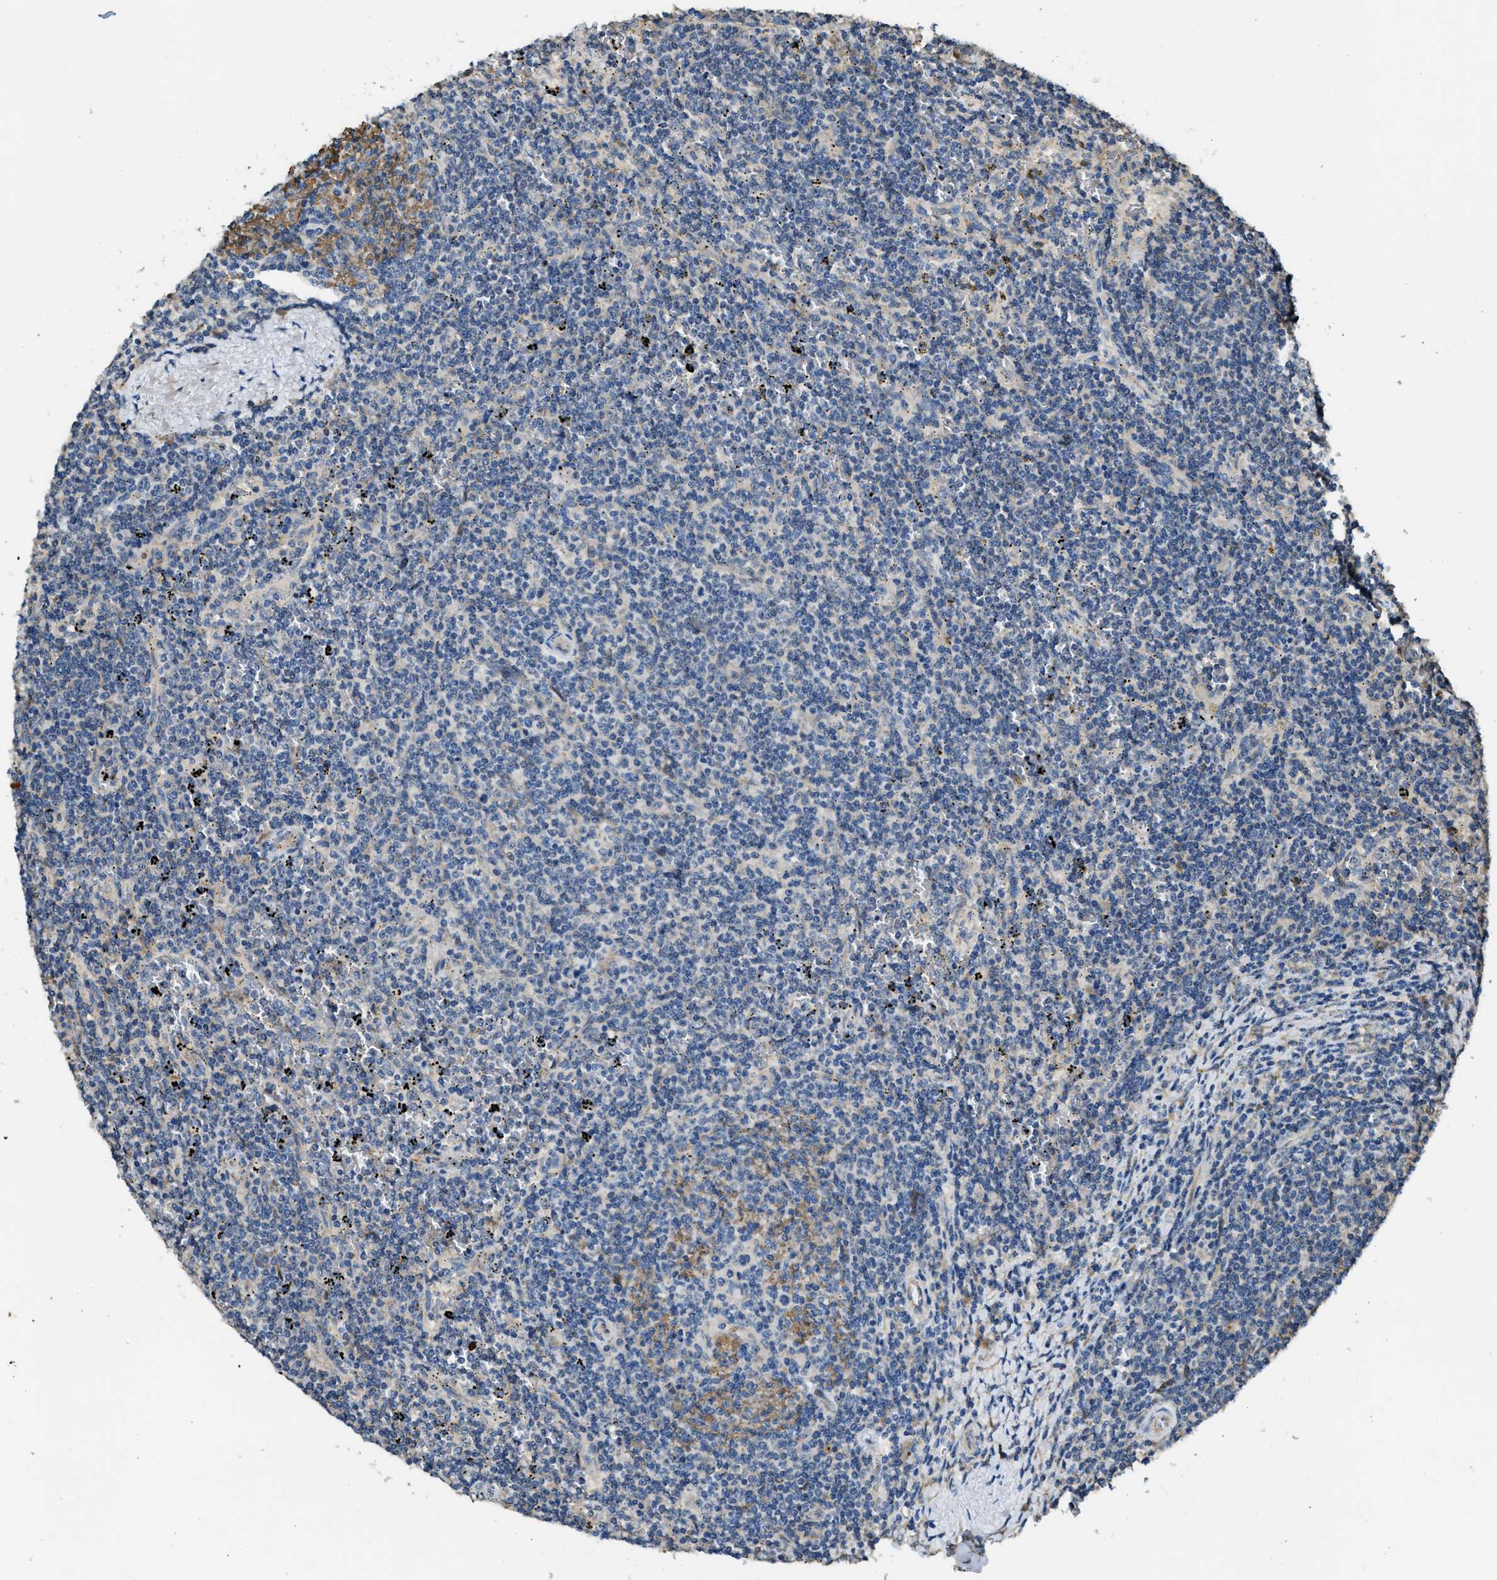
{"staining": {"intensity": "moderate", "quantity": "<25%", "location": "cytoplasmic/membranous"}, "tissue": "lymphoma", "cell_type": "Tumor cells", "image_type": "cancer", "snomed": [{"axis": "morphology", "description": "Malignant lymphoma, non-Hodgkin's type, Low grade"}, {"axis": "topography", "description": "Spleen"}], "caption": "A histopathology image showing moderate cytoplasmic/membranous positivity in approximately <25% of tumor cells in lymphoma, as visualized by brown immunohistochemical staining.", "gene": "RIPK2", "patient": {"sex": "female", "age": 50}}